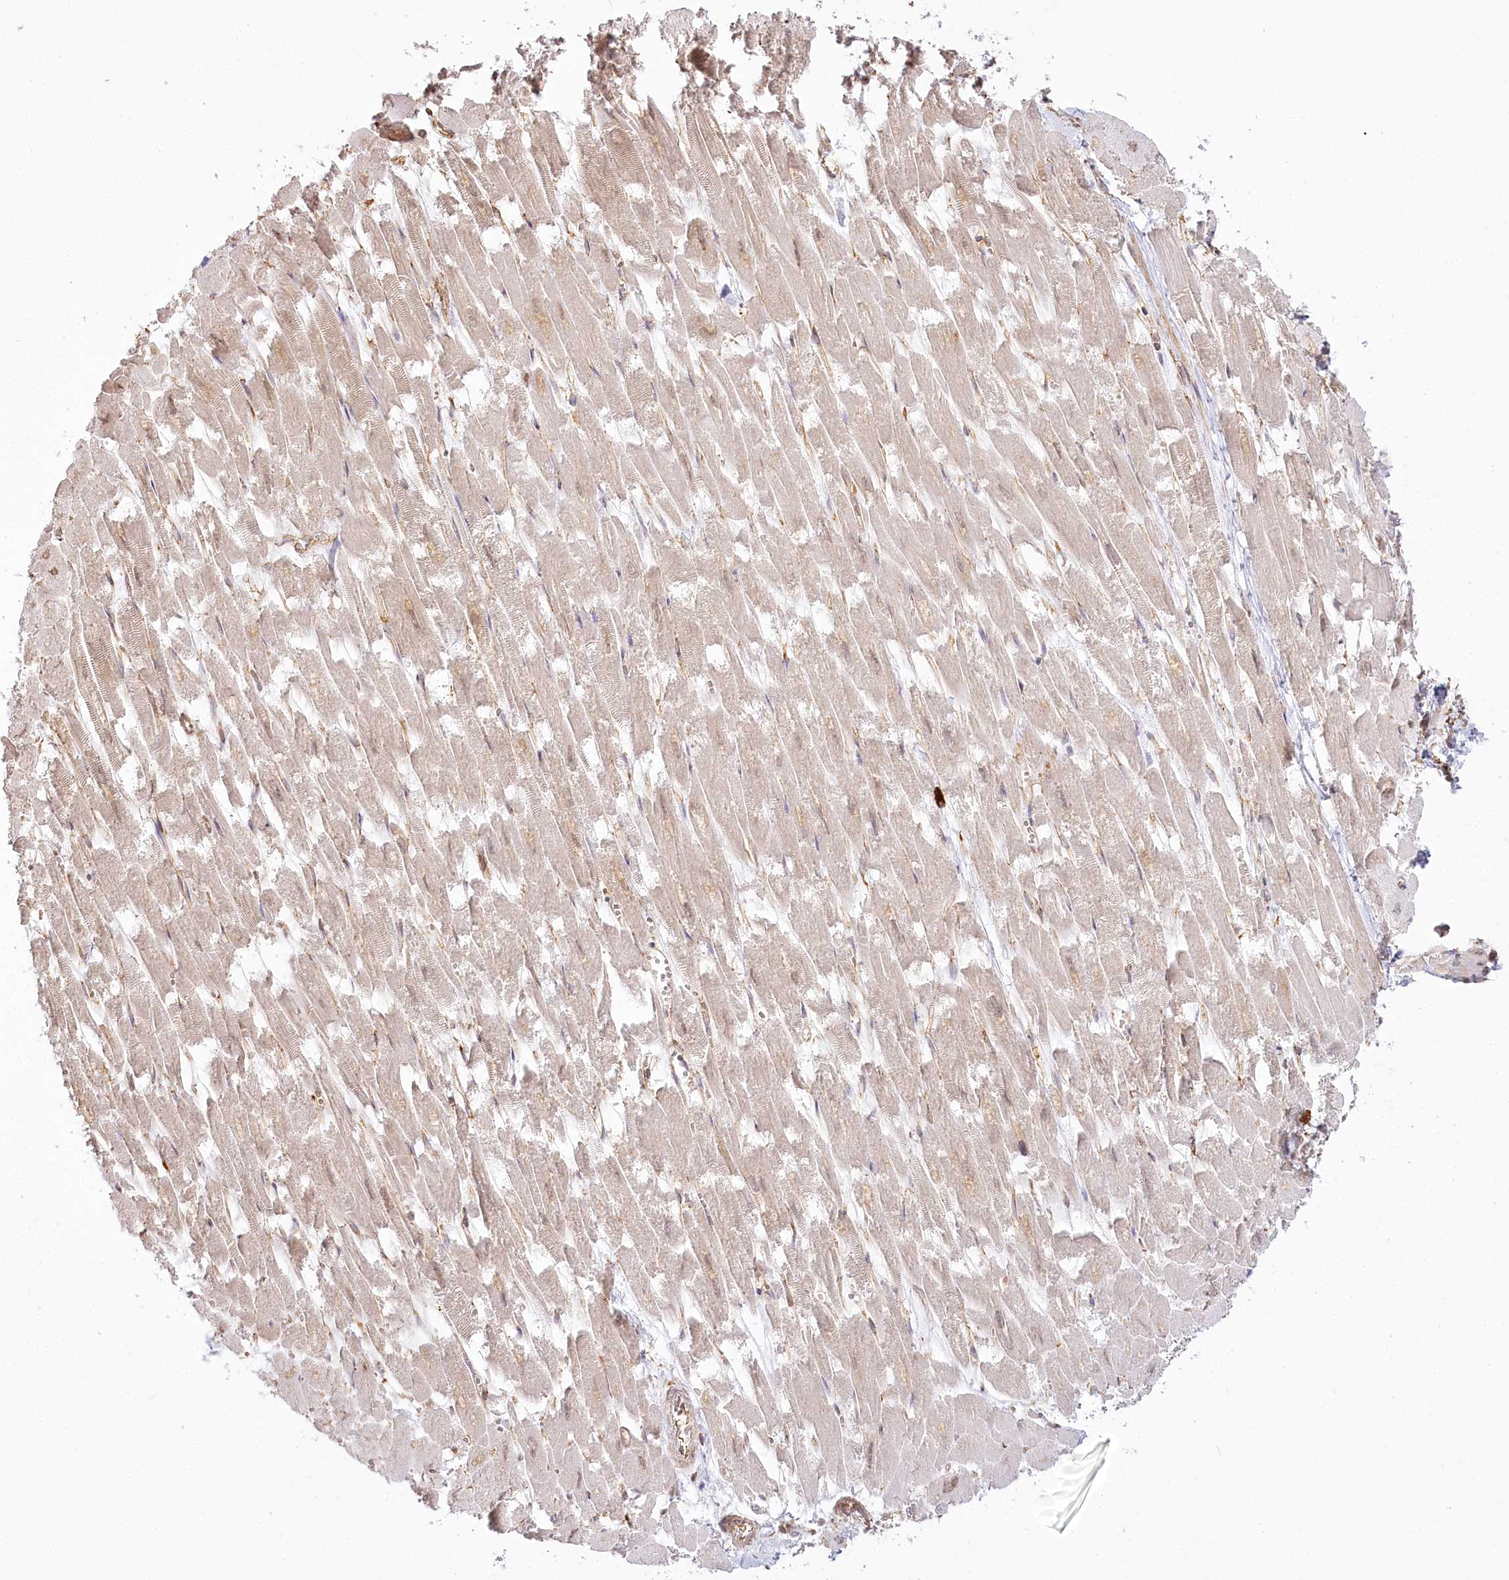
{"staining": {"intensity": "weak", "quantity": "25%-75%", "location": "cytoplasmic/membranous,nuclear"}, "tissue": "heart muscle", "cell_type": "Cardiomyocytes", "image_type": "normal", "snomed": [{"axis": "morphology", "description": "Normal tissue, NOS"}, {"axis": "topography", "description": "Heart"}], "caption": "This is a histology image of IHC staining of unremarkable heart muscle, which shows weak positivity in the cytoplasmic/membranous,nuclear of cardiomyocytes.", "gene": "FAM13A", "patient": {"sex": "male", "age": 54}}